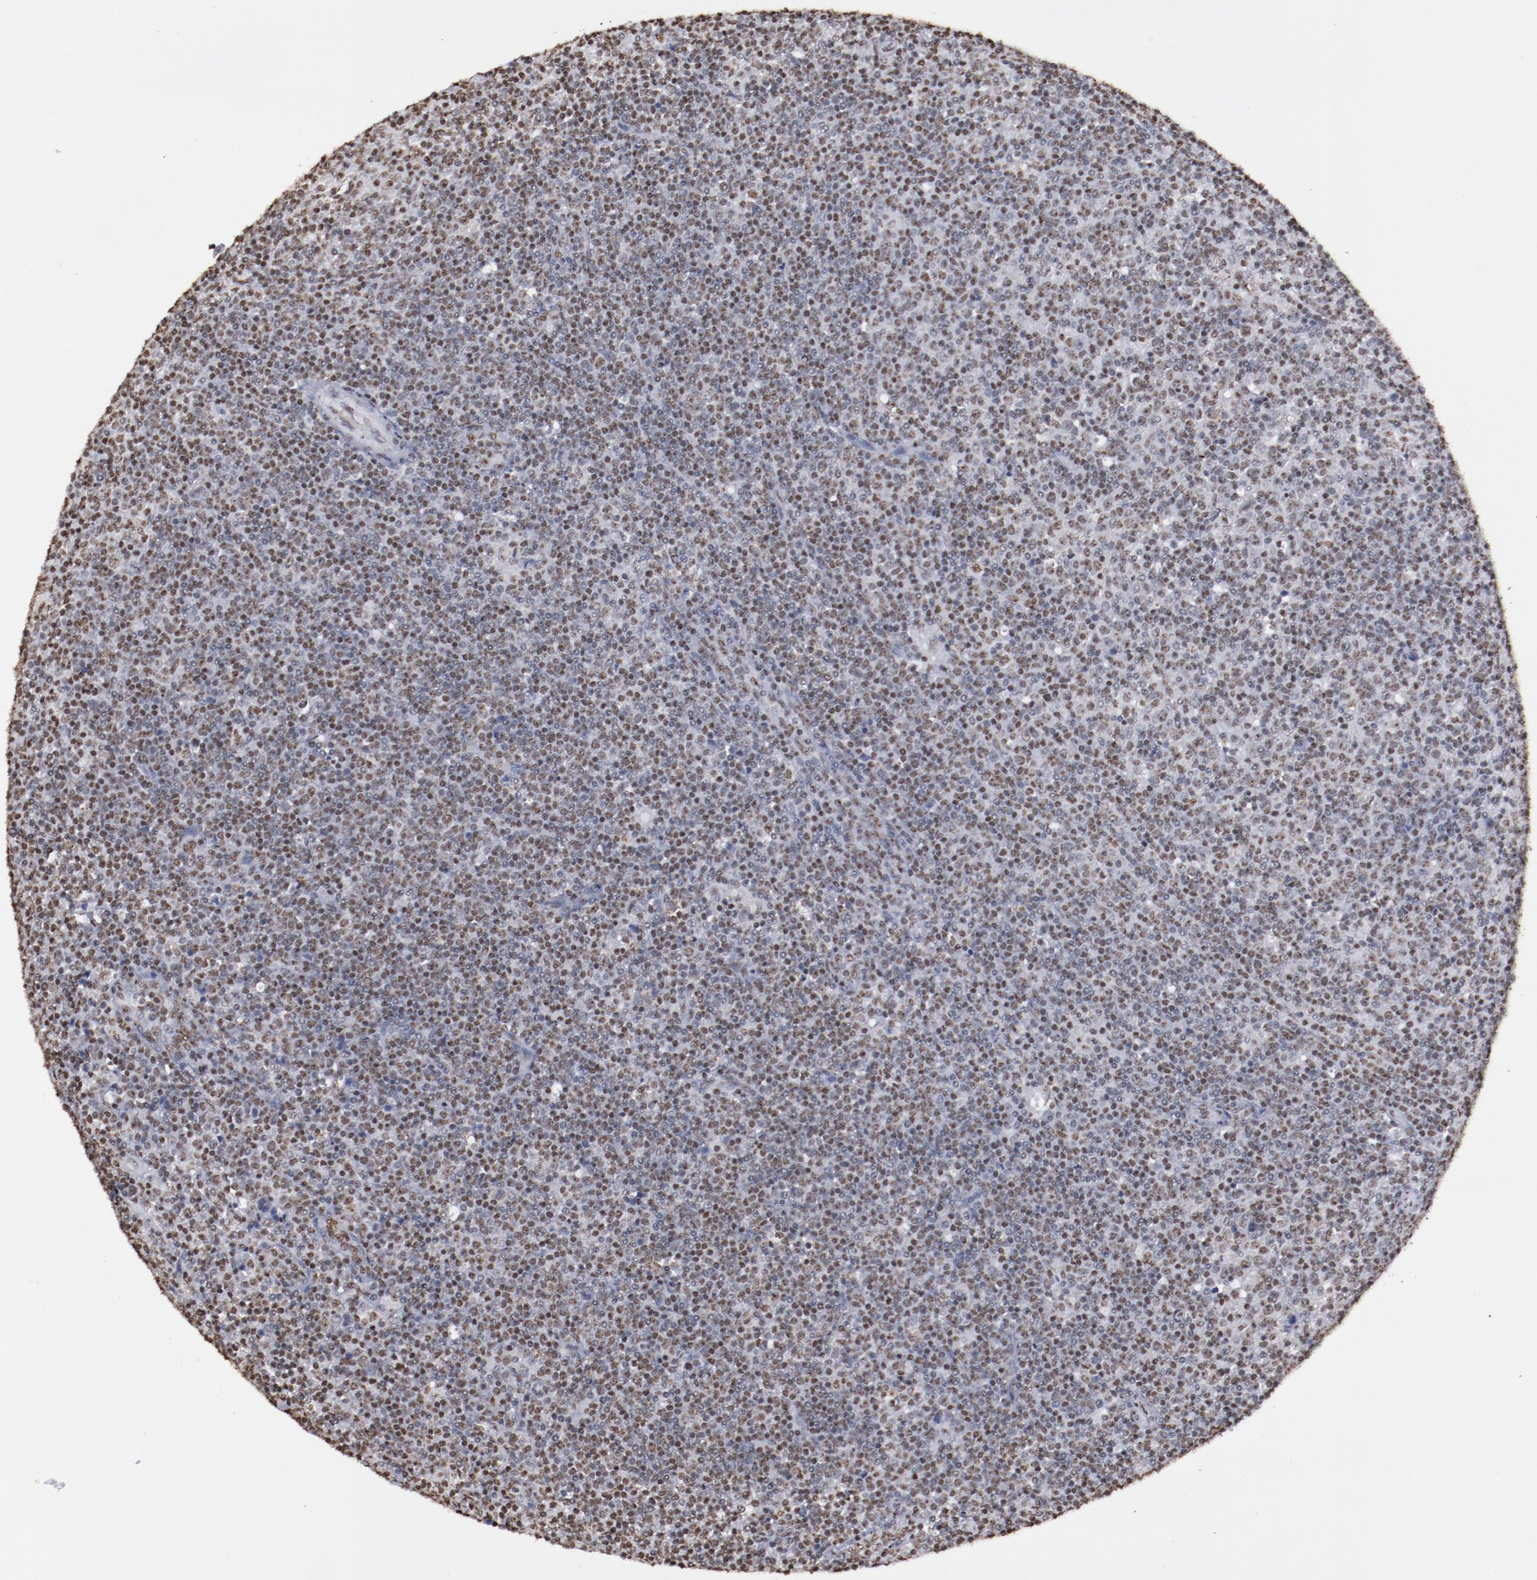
{"staining": {"intensity": "moderate", "quantity": ">75%", "location": "nuclear"}, "tissue": "lymphoma", "cell_type": "Tumor cells", "image_type": "cancer", "snomed": [{"axis": "morphology", "description": "Malignant lymphoma, non-Hodgkin's type, Low grade"}, {"axis": "topography", "description": "Lymph node"}], "caption": "Protein analysis of low-grade malignant lymphoma, non-Hodgkin's type tissue demonstrates moderate nuclear positivity in approximately >75% of tumor cells. The staining is performed using DAB (3,3'-diaminobenzidine) brown chromogen to label protein expression. The nuclei are counter-stained blue using hematoxylin.", "gene": "HNRNPA2B1", "patient": {"sex": "male", "age": 70}}